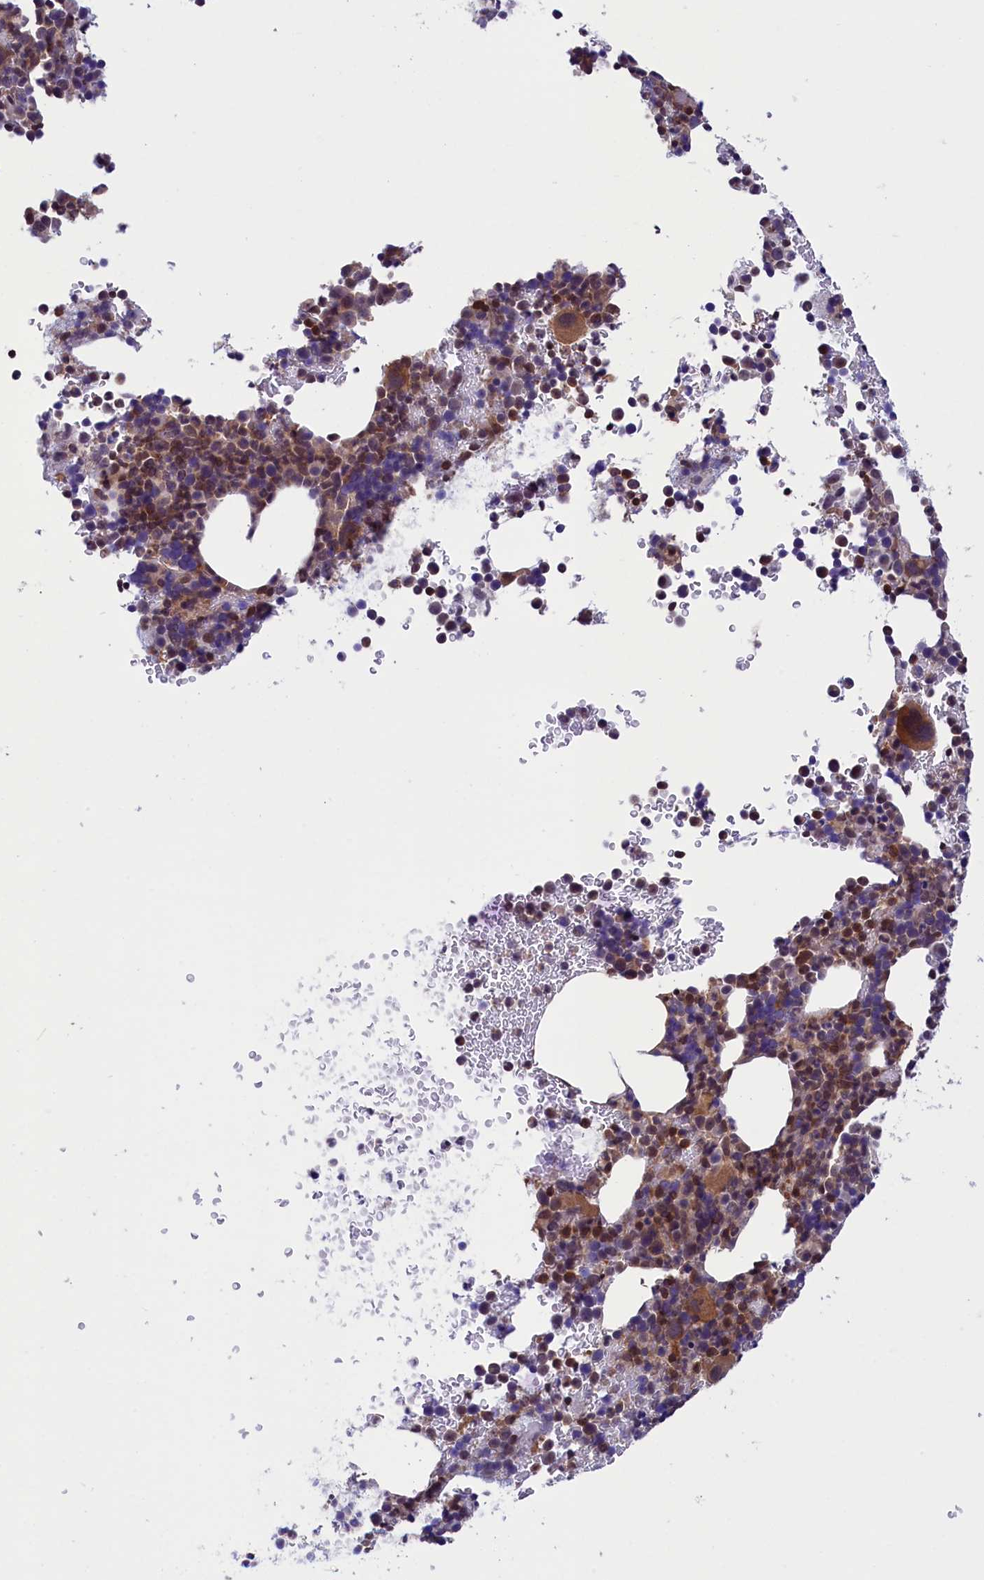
{"staining": {"intensity": "moderate", "quantity": ">75%", "location": "cytoplasmic/membranous"}, "tissue": "bone marrow", "cell_type": "Hematopoietic cells", "image_type": "normal", "snomed": [{"axis": "morphology", "description": "Normal tissue, NOS"}, {"axis": "topography", "description": "Bone marrow"}], "caption": "Brown immunohistochemical staining in unremarkable human bone marrow shows moderate cytoplasmic/membranous positivity in about >75% of hematopoietic cells. Using DAB (brown) and hematoxylin (blue) stains, captured at high magnification using brightfield microscopy.", "gene": "TBCB", "patient": {"sex": "female", "age": 82}}